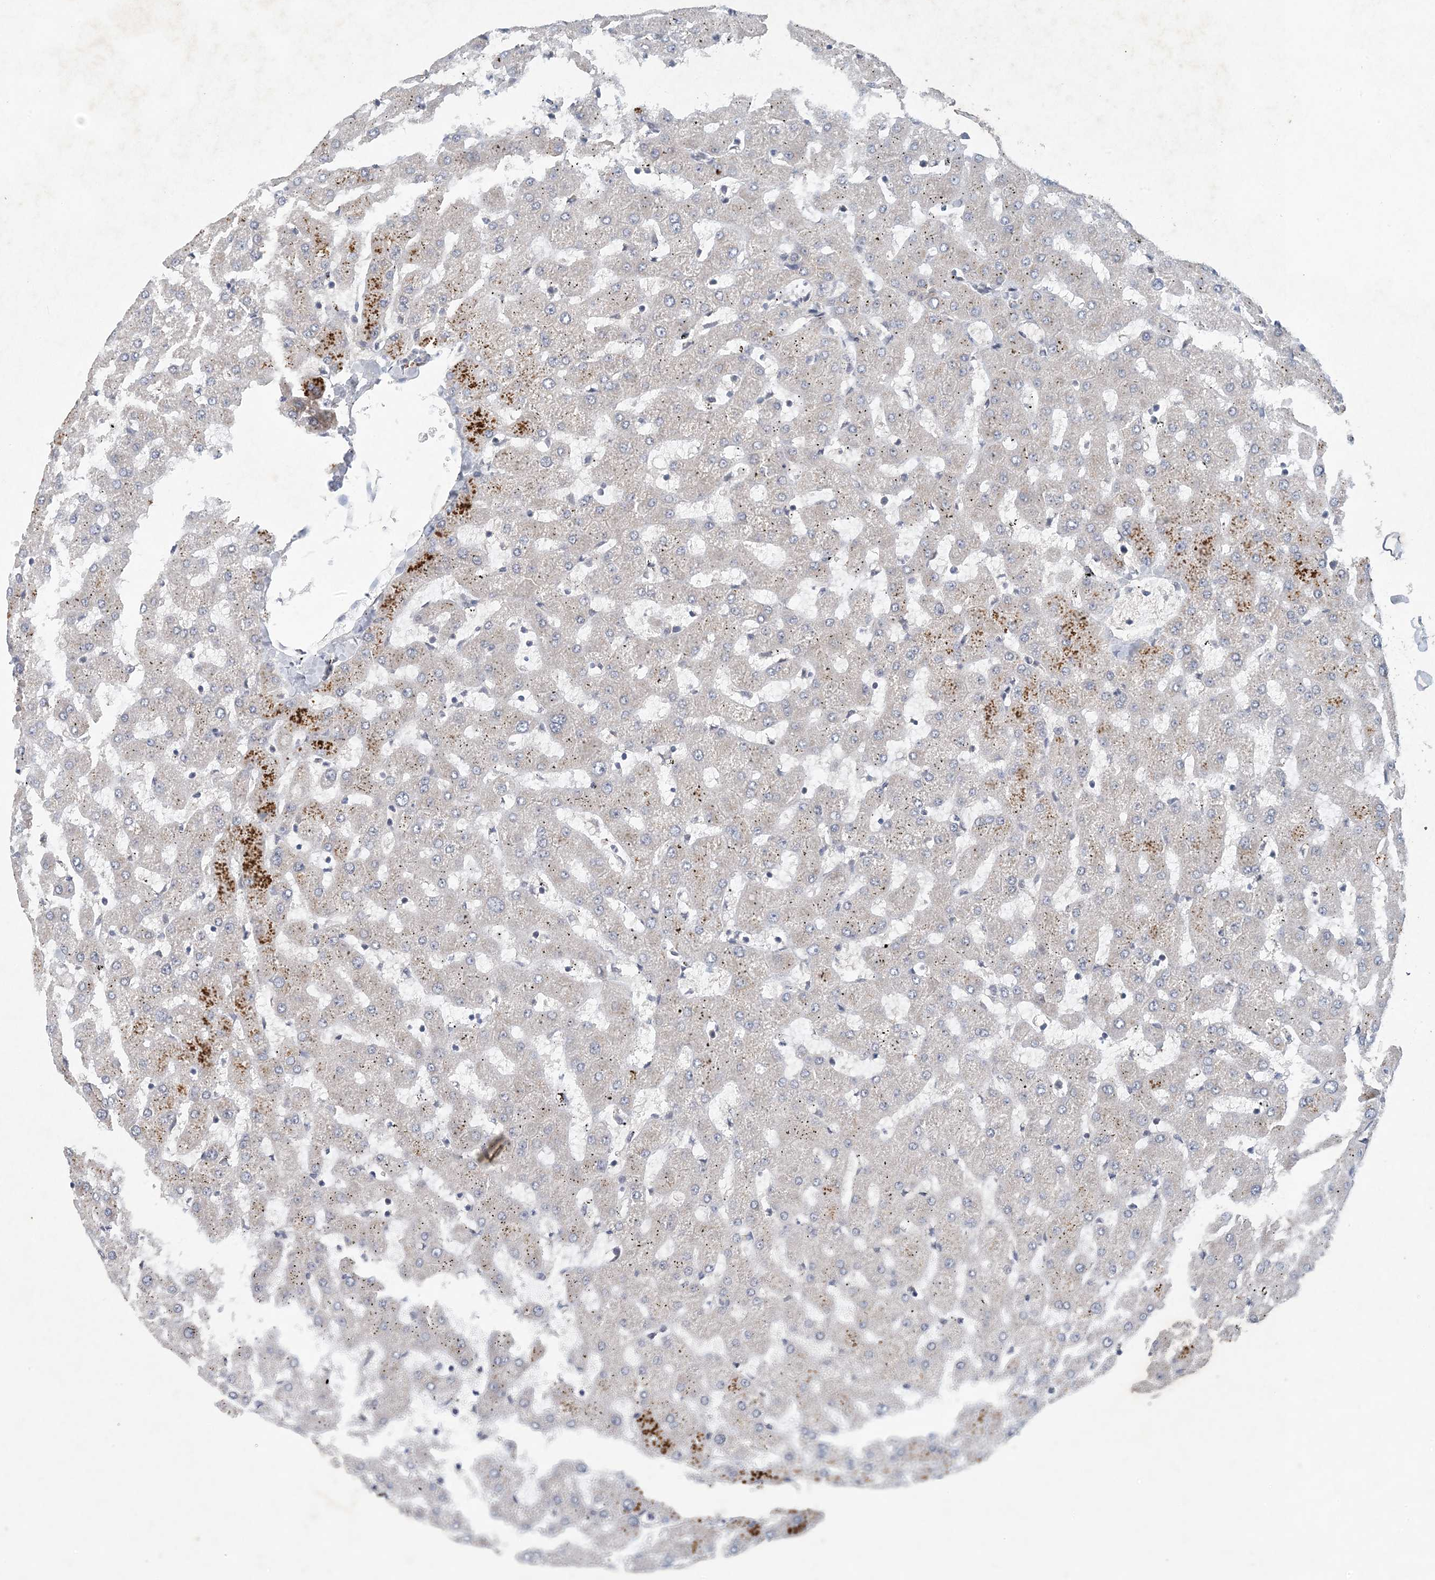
{"staining": {"intensity": "negative", "quantity": "none", "location": "none"}, "tissue": "liver", "cell_type": "Cholangiocytes", "image_type": "normal", "snomed": [{"axis": "morphology", "description": "Normal tissue, NOS"}, {"axis": "topography", "description": "Liver"}], "caption": "Protein analysis of normal liver demonstrates no significant staining in cholangiocytes. (DAB immunohistochemistry (IHC) visualized using brightfield microscopy, high magnification).", "gene": "HIKESHI", "patient": {"sex": "female", "age": 63}}